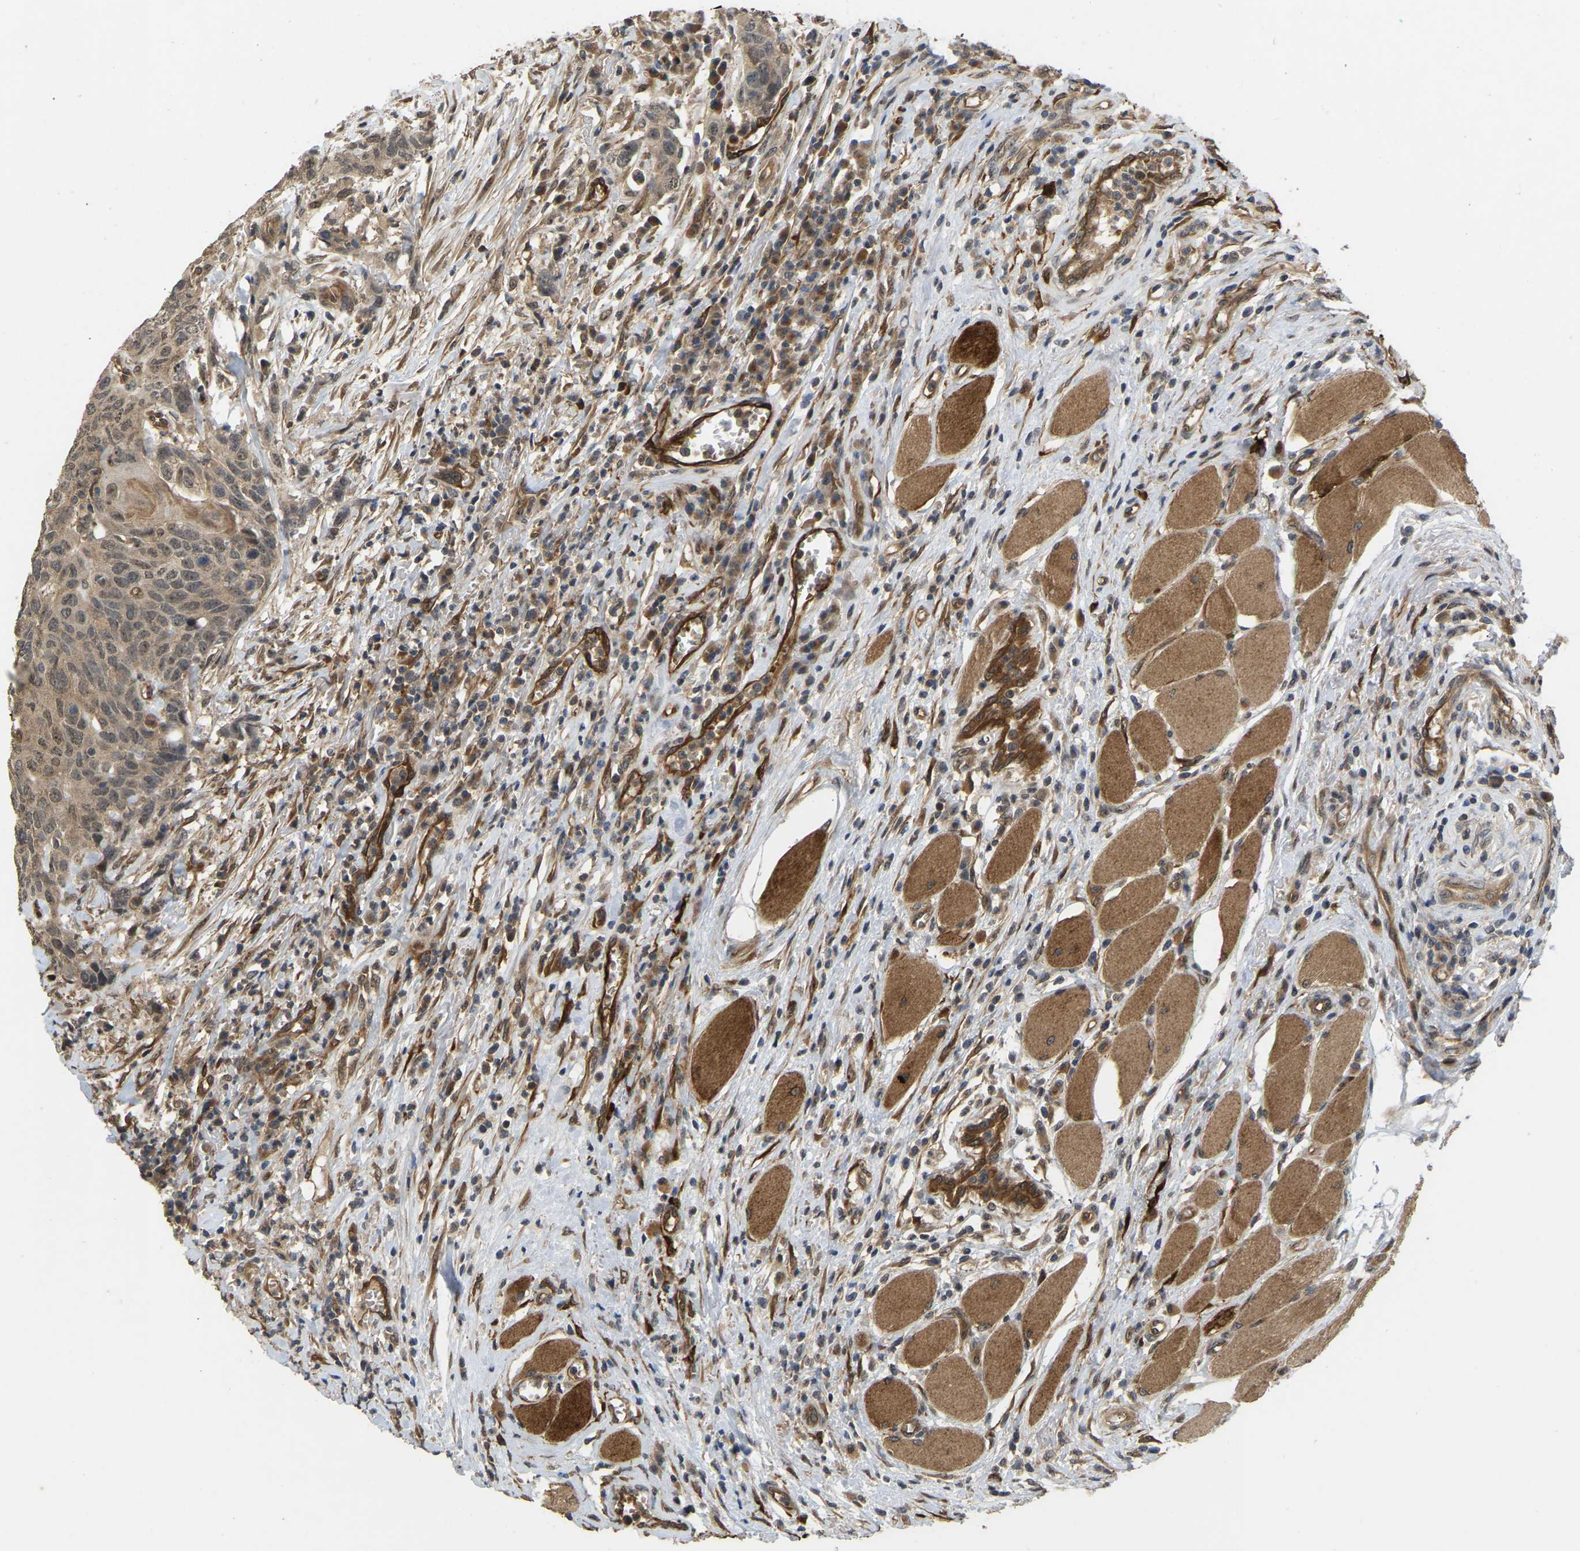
{"staining": {"intensity": "weak", "quantity": ">75%", "location": "cytoplasmic/membranous,nuclear"}, "tissue": "head and neck cancer", "cell_type": "Tumor cells", "image_type": "cancer", "snomed": [{"axis": "morphology", "description": "Squamous cell carcinoma, NOS"}, {"axis": "topography", "description": "Head-Neck"}], "caption": "Head and neck cancer (squamous cell carcinoma) was stained to show a protein in brown. There is low levels of weak cytoplasmic/membranous and nuclear staining in approximately >75% of tumor cells.", "gene": "LIMK2", "patient": {"sex": "male", "age": 66}}